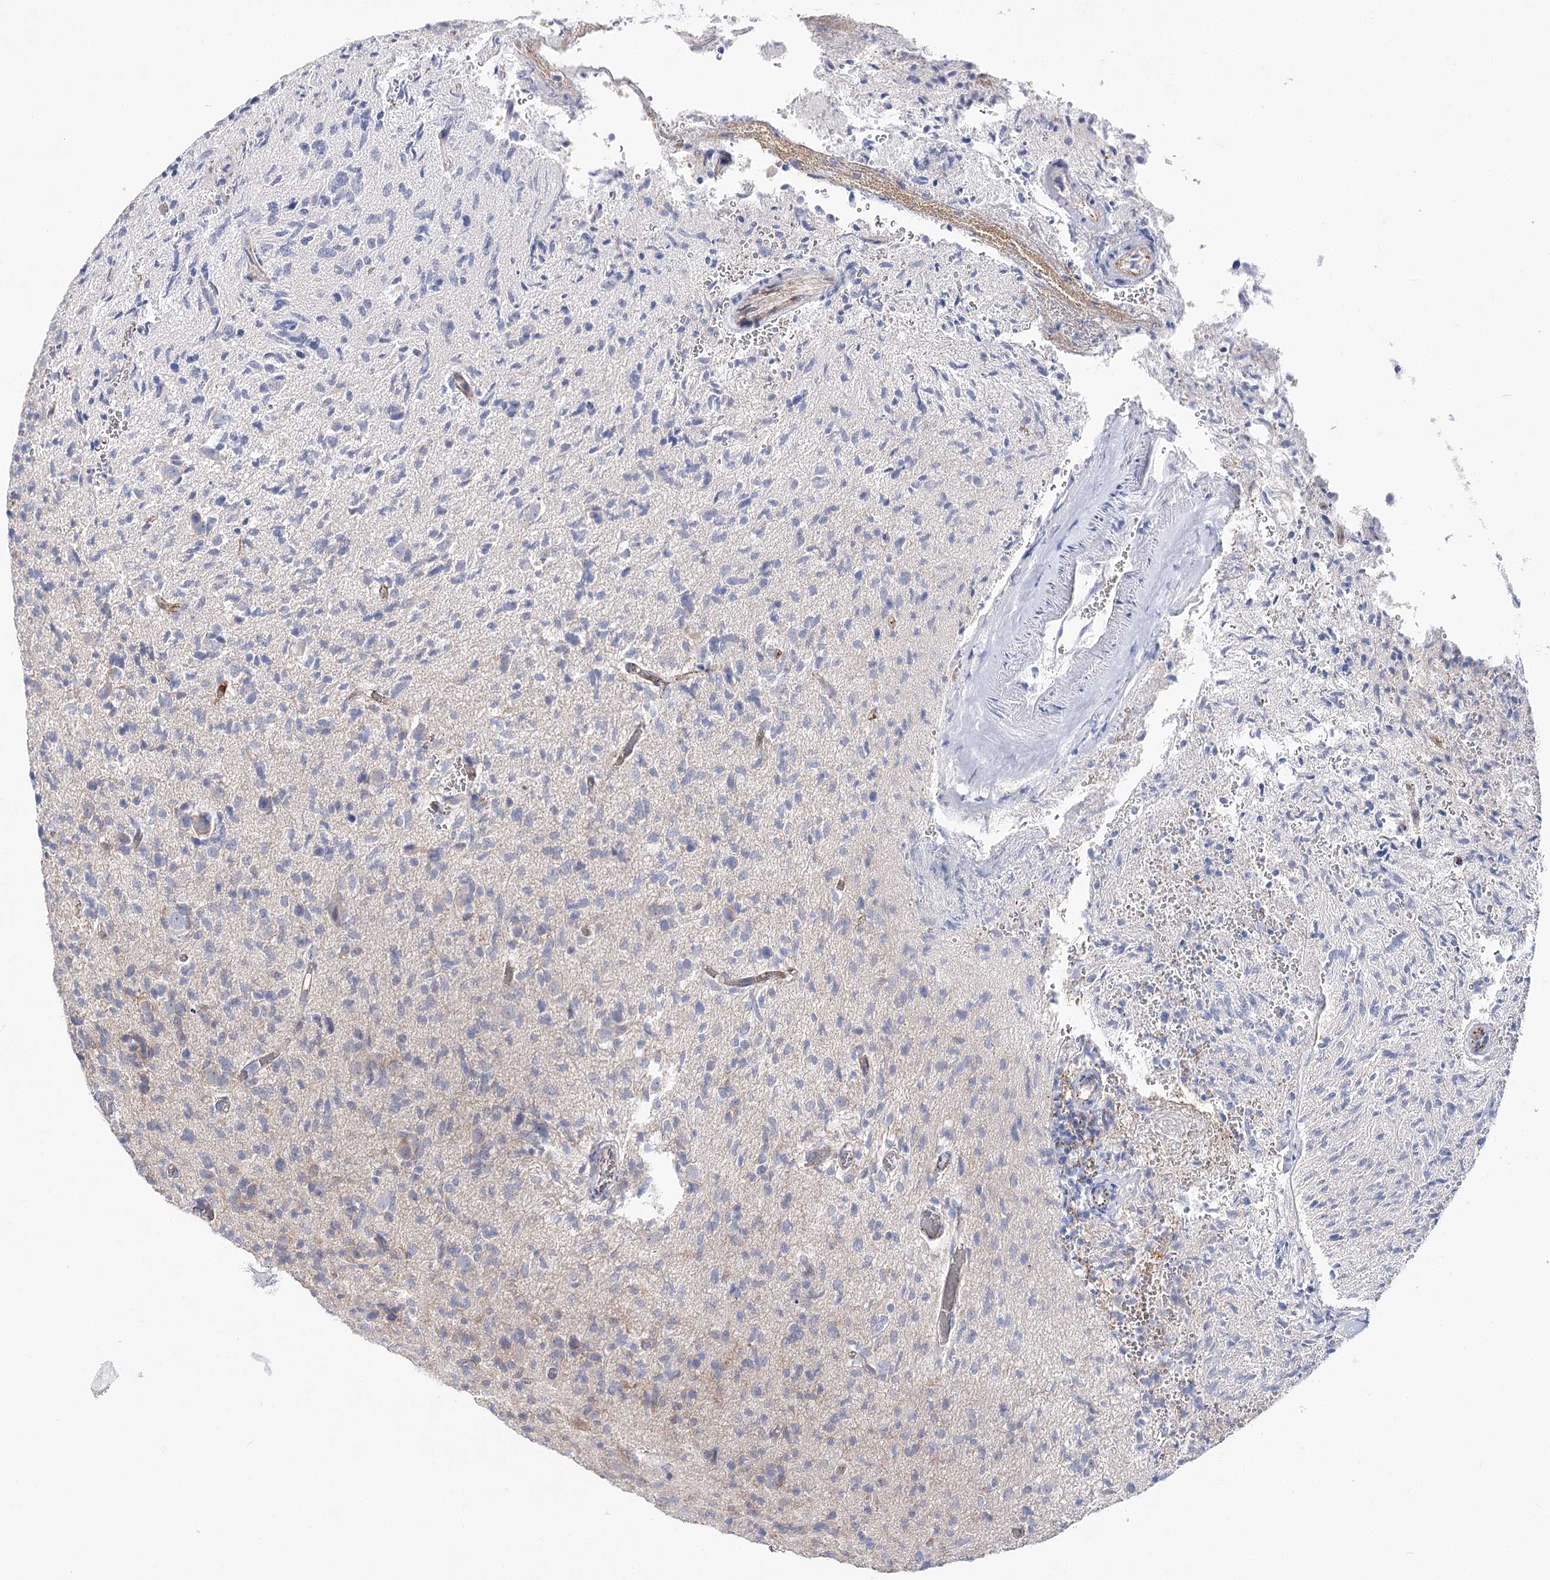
{"staining": {"intensity": "negative", "quantity": "none", "location": "none"}, "tissue": "glioma", "cell_type": "Tumor cells", "image_type": "cancer", "snomed": [{"axis": "morphology", "description": "Glioma, malignant, High grade"}, {"axis": "topography", "description": "Brain"}], "caption": "The photomicrograph reveals no significant positivity in tumor cells of glioma. (DAB (3,3'-diaminobenzidine) immunohistochemistry (IHC) visualized using brightfield microscopy, high magnification).", "gene": "NRAP", "patient": {"sex": "female", "age": 57}}